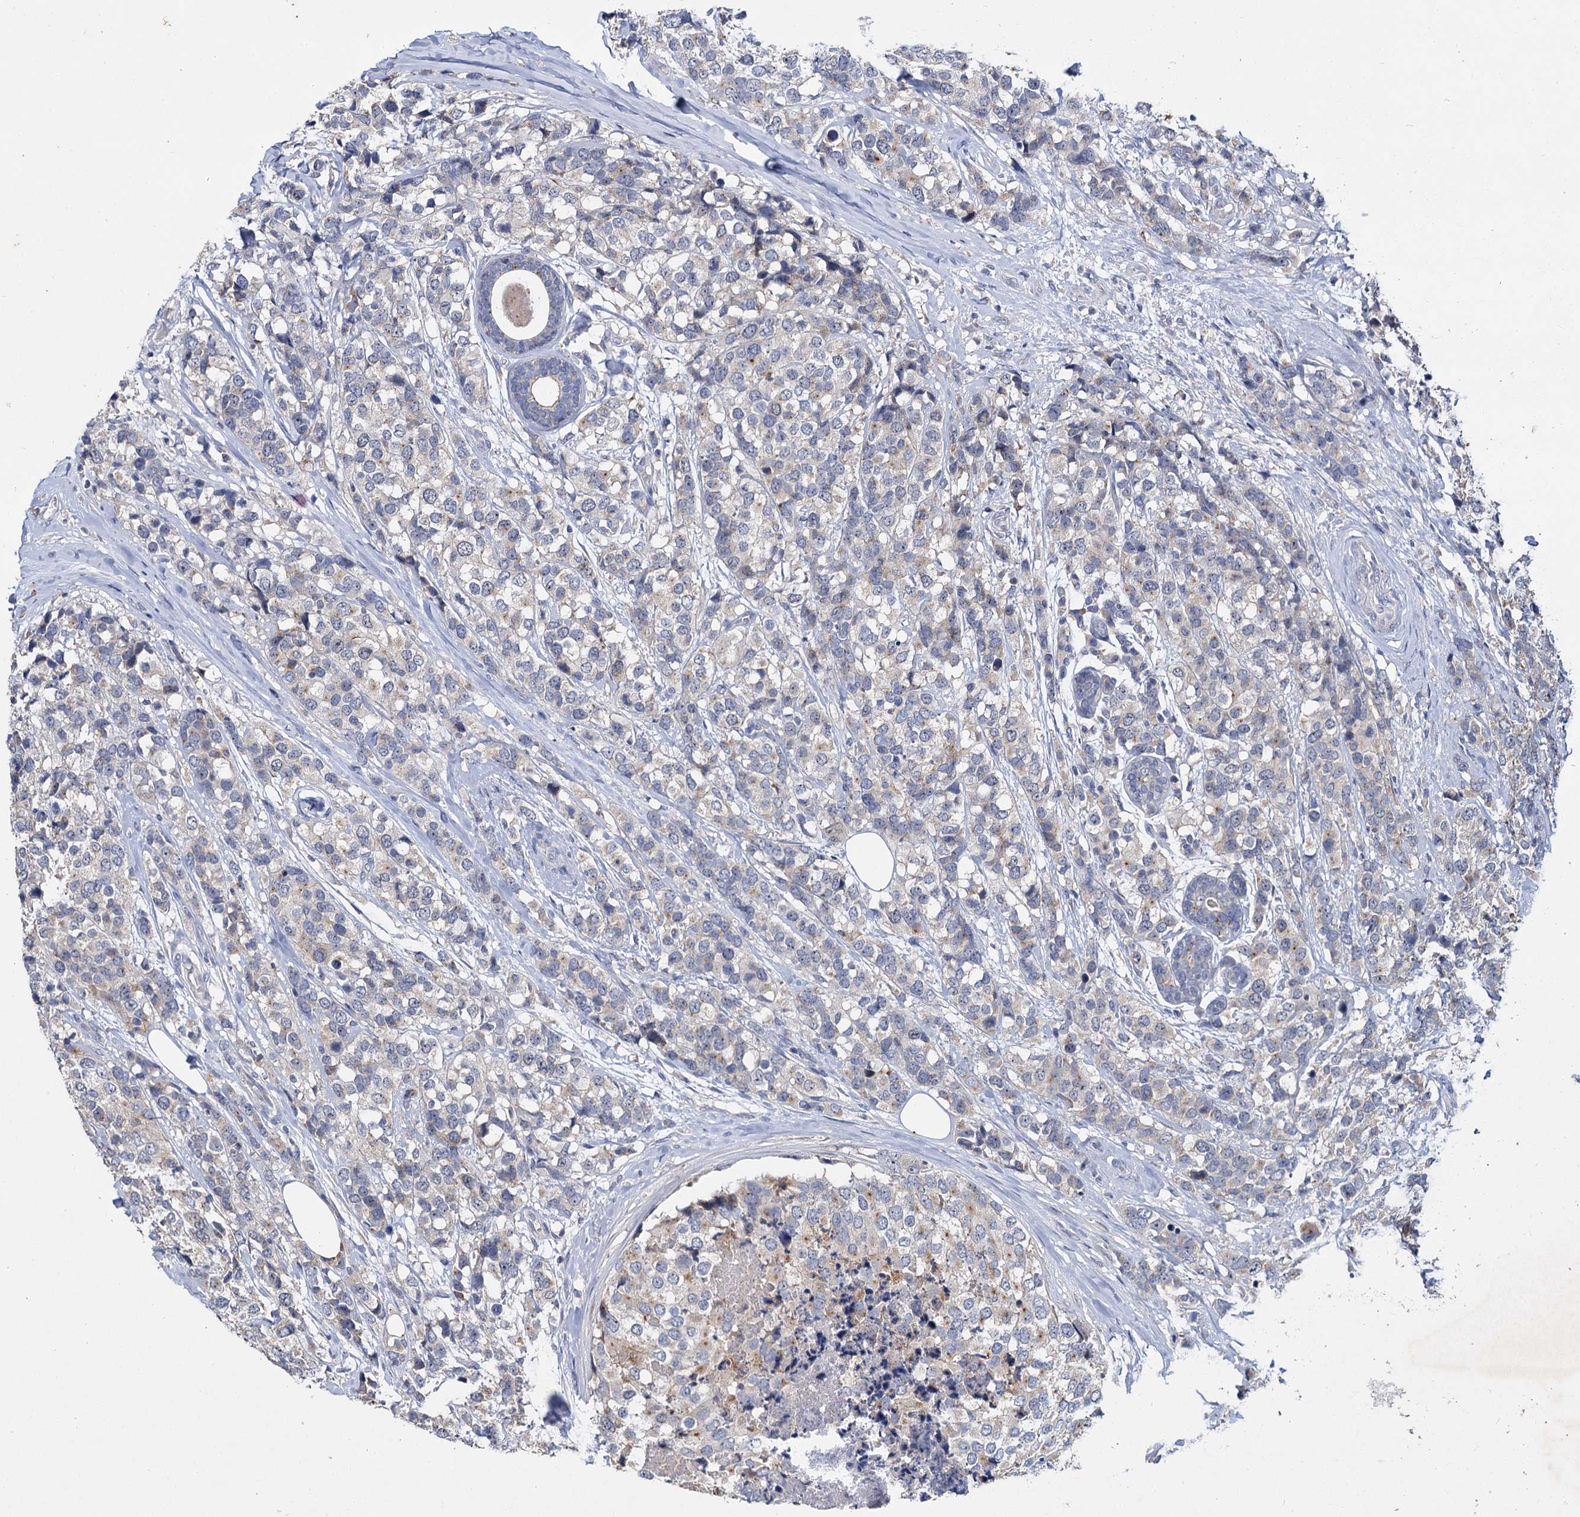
{"staining": {"intensity": "weak", "quantity": "<25%", "location": "cytoplasmic/membranous"}, "tissue": "breast cancer", "cell_type": "Tumor cells", "image_type": "cancer", "snomed": [{"axis": "morphology", "description": "Lobular carcinoma"}, {"axis": "topography", "description": "Breast"}], "caption": "Tumor cells are negative for brown protein staining in breast cancer.", "gene": "ATP9A", "patient": {"sex": "female", "age": 59}}